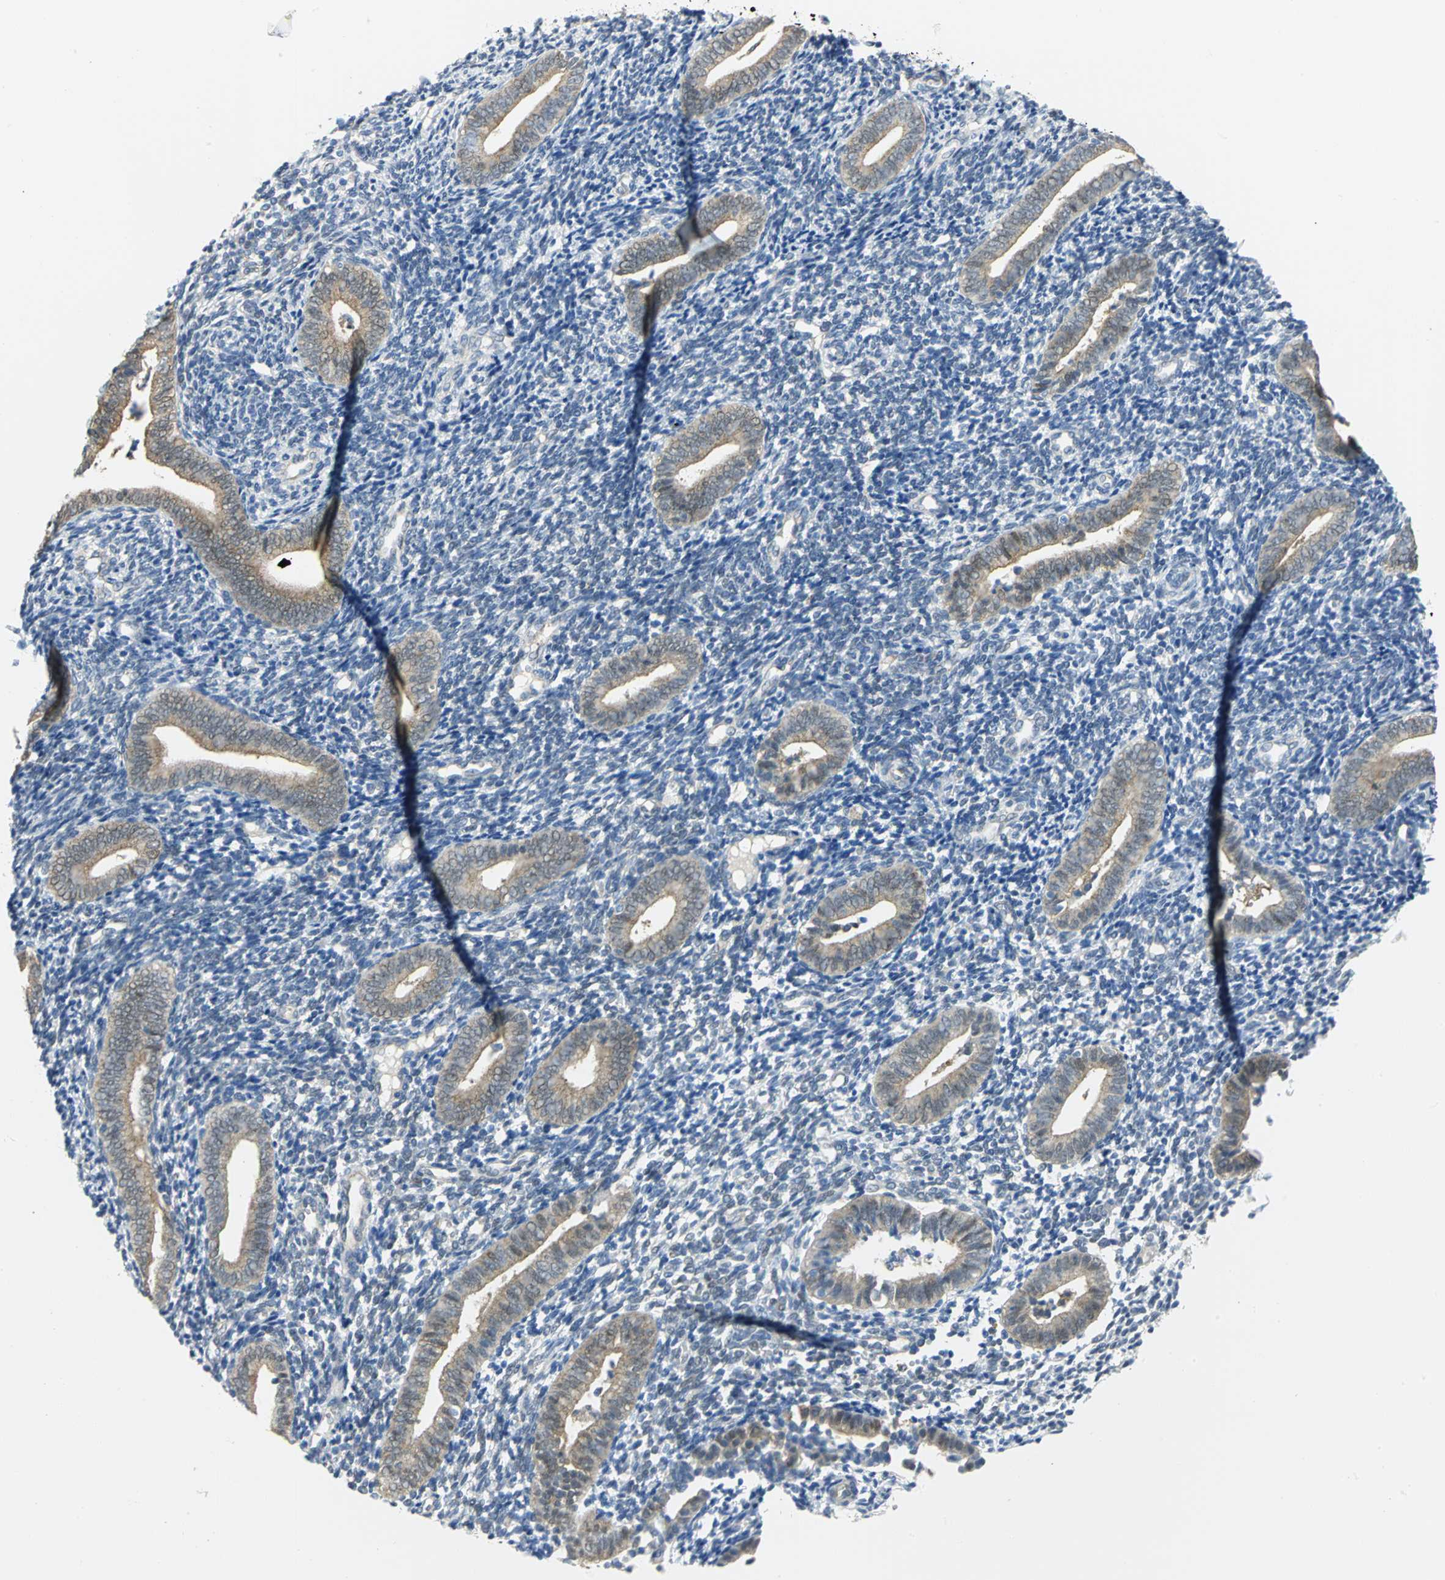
{"staining": {"intensity": "negative", "quantity": "none", "location": "none"}, "tissue": "endometrium", "cell_type": "Cells in endometrial stroma", "image_type": "normal", "snomed": [{"axis": "morphology", "description": "Normal tissue, NOS"}, {"axis": "topography", "description": "Uterus"}, {"axis": "topography", "description": "Endometrium"}], "caption": "This is an IHC image of normal human endometrium. There is no staining in cells in endometrial stroma.", "gene": "PGM3", "patient": {"sex": "female", "age": 33}}